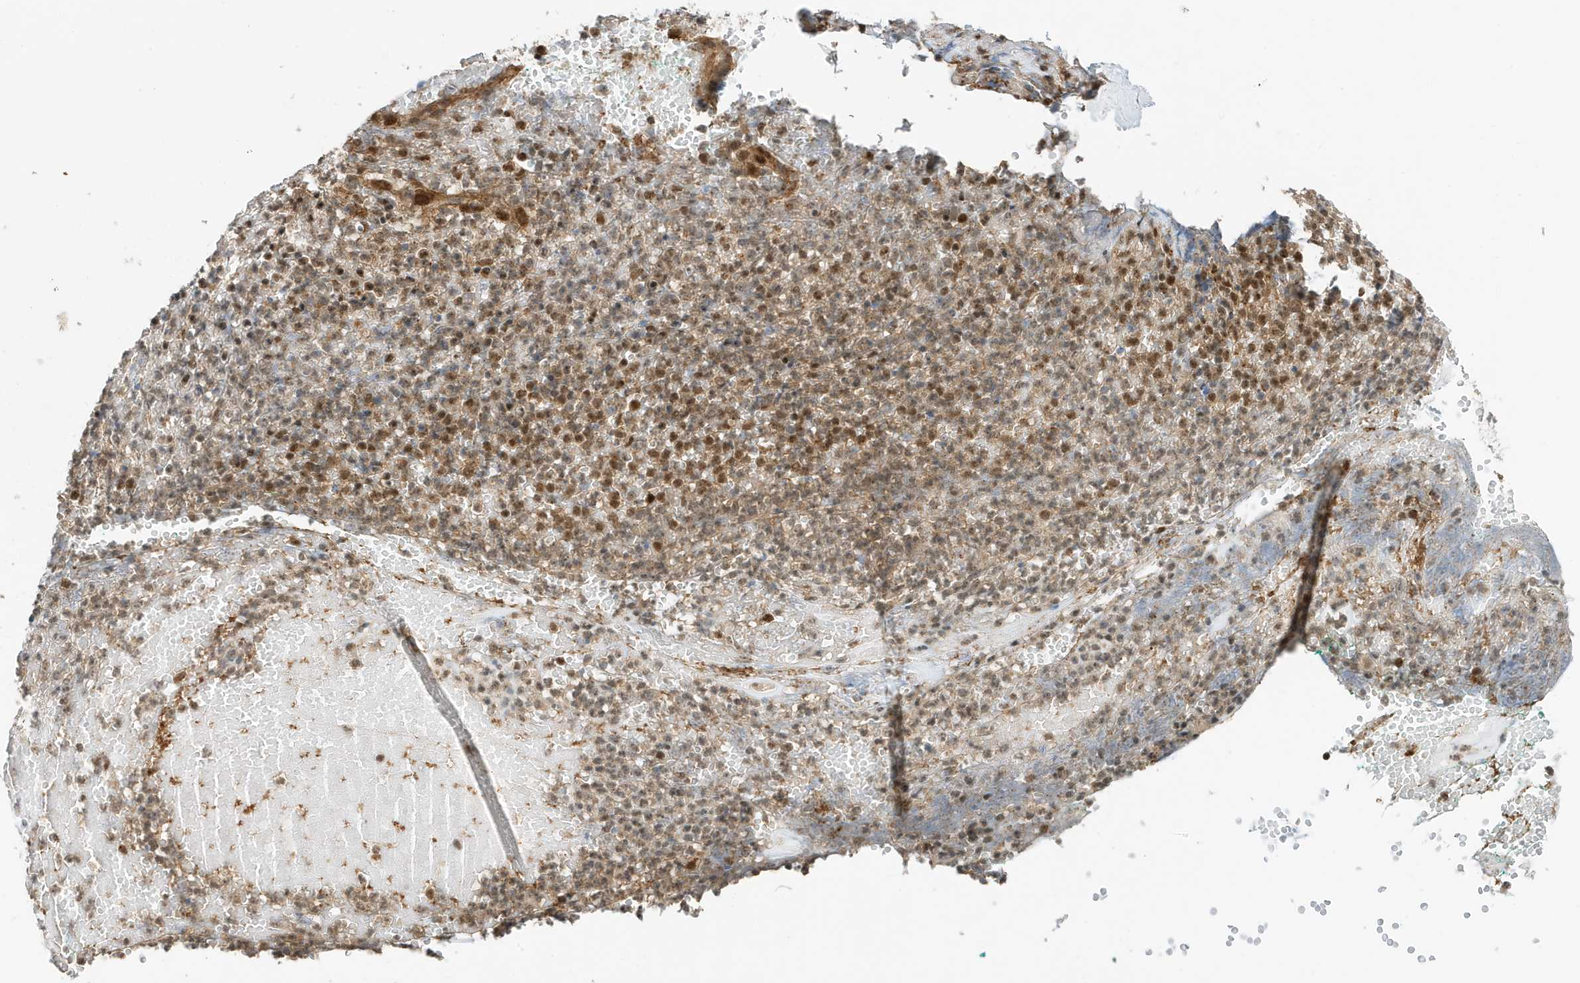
{"staining": {"intensity": "moderate", "quantity": ">75%", "location": "cytoplasmic/membranous,nuclear"}, "tissue": "adipose tissue", "cell_type": "Adipocytes", "image_type": "normal", "snomed": [{"axis": "morphology", "description": "Normal tissue, NOS"}, {"axis": "morphology", "description": "Basal cell carcinoma"}, {"axis": "topography", "description": "Cartilage tissue"}, {"axis": "topography", "description": "Nasopharynx"}, {"axis": "topography", "description": "Oral tissue"}], "caption": "Adipose tissue stained with immunohistochemistry (IHC) reveals moderate cytoplasmic/membranous,nuclear expression in approximately >75% of adipocytes.", "gene": "MAST3", "patient": {"sex": "female", "age": 77}}